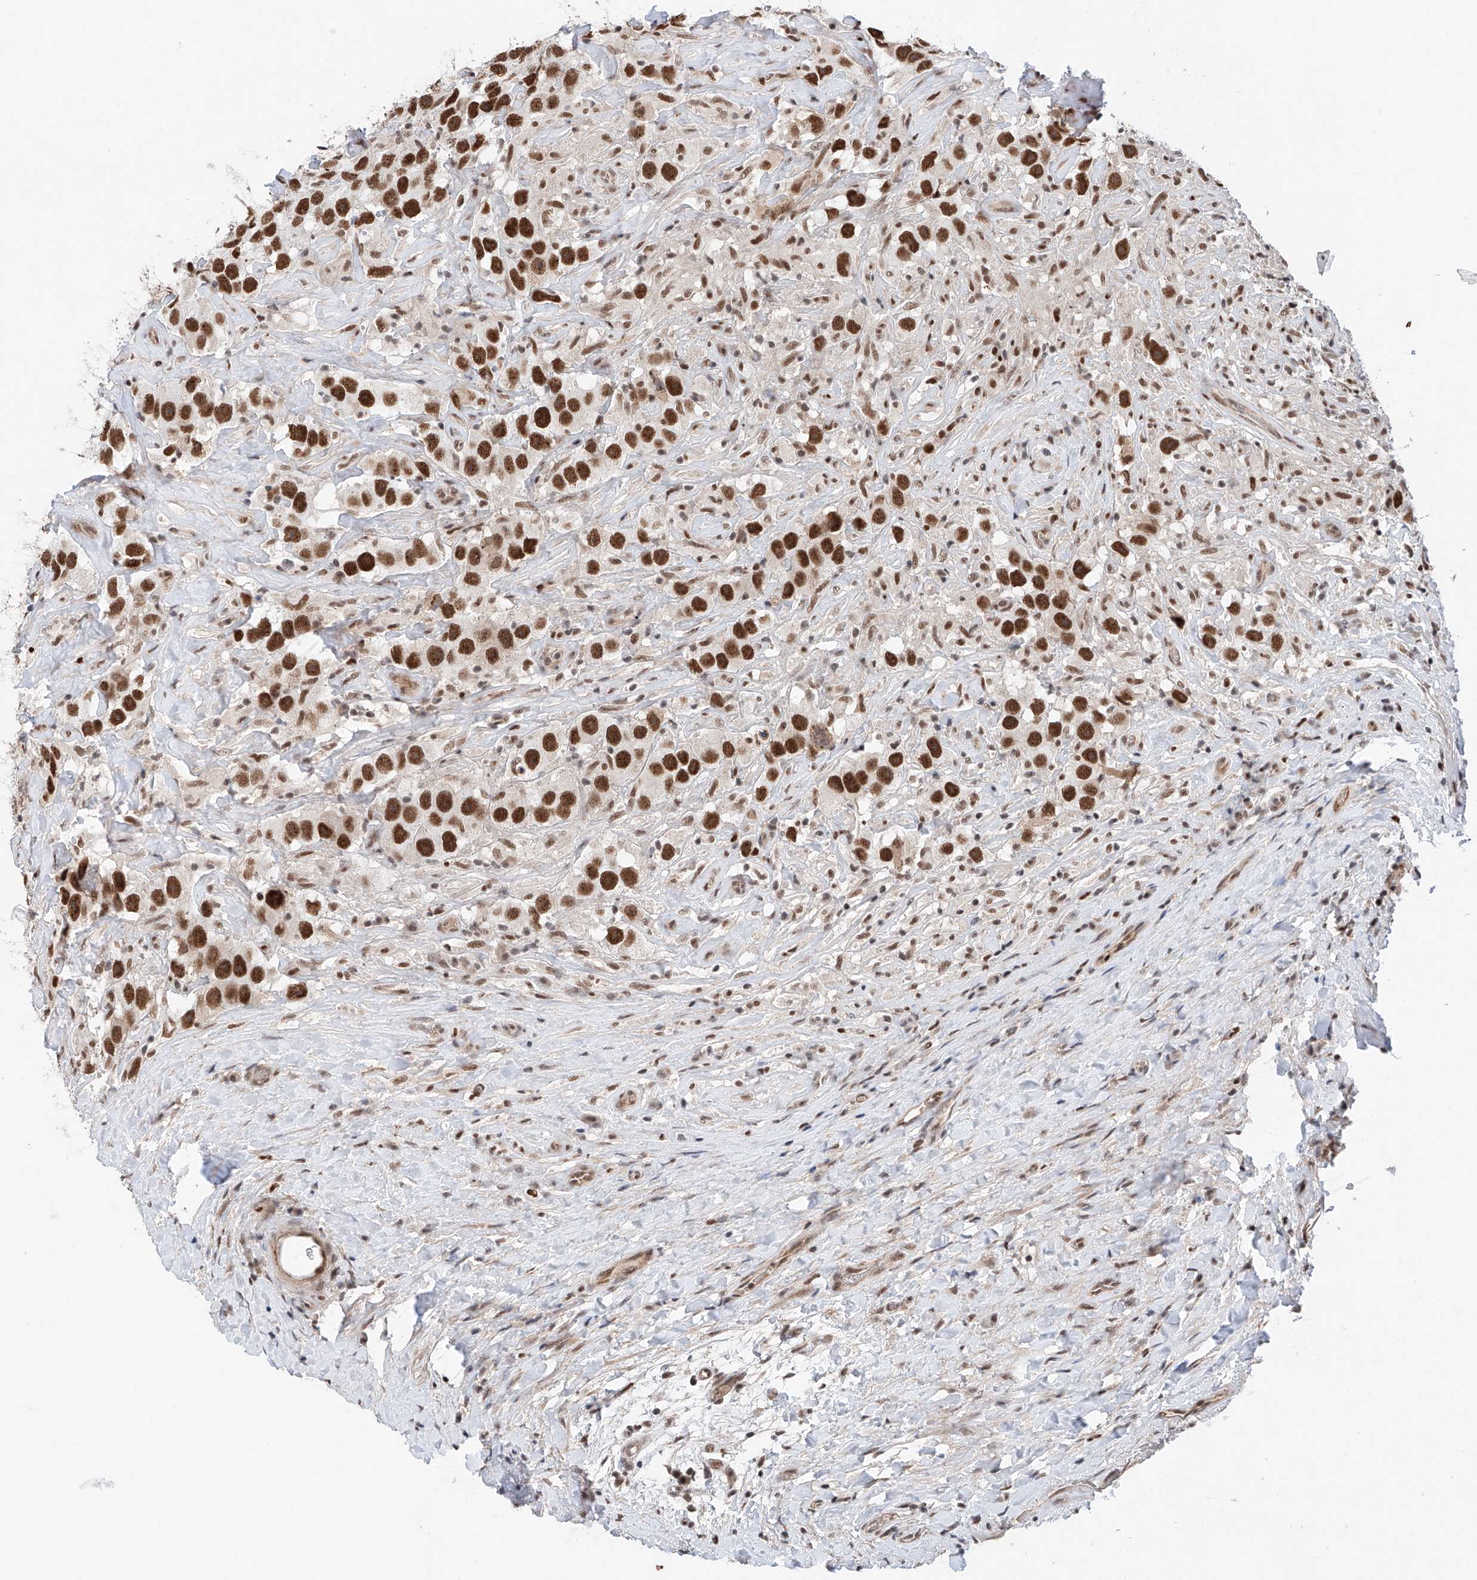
{"staining": {"intensity": "strong", "quantity": ">75%", "location": "nuclear"}, "tissue": "testis cancer", "cell_type": "Tumor cells", "image_type": "cancer", "snomed": [{"axis": "morphology", "description": "Seminoma, NOS"}, {"axis": "topography", "description": "Testis"}], "caption": "Immunohistochemical staining of testis seminoma shows high levels of strong nuclear positivity in approximately >75% of tumor cells.", "gene": "SNRNP200", "patient": {"sex": "male", "age": 49}}